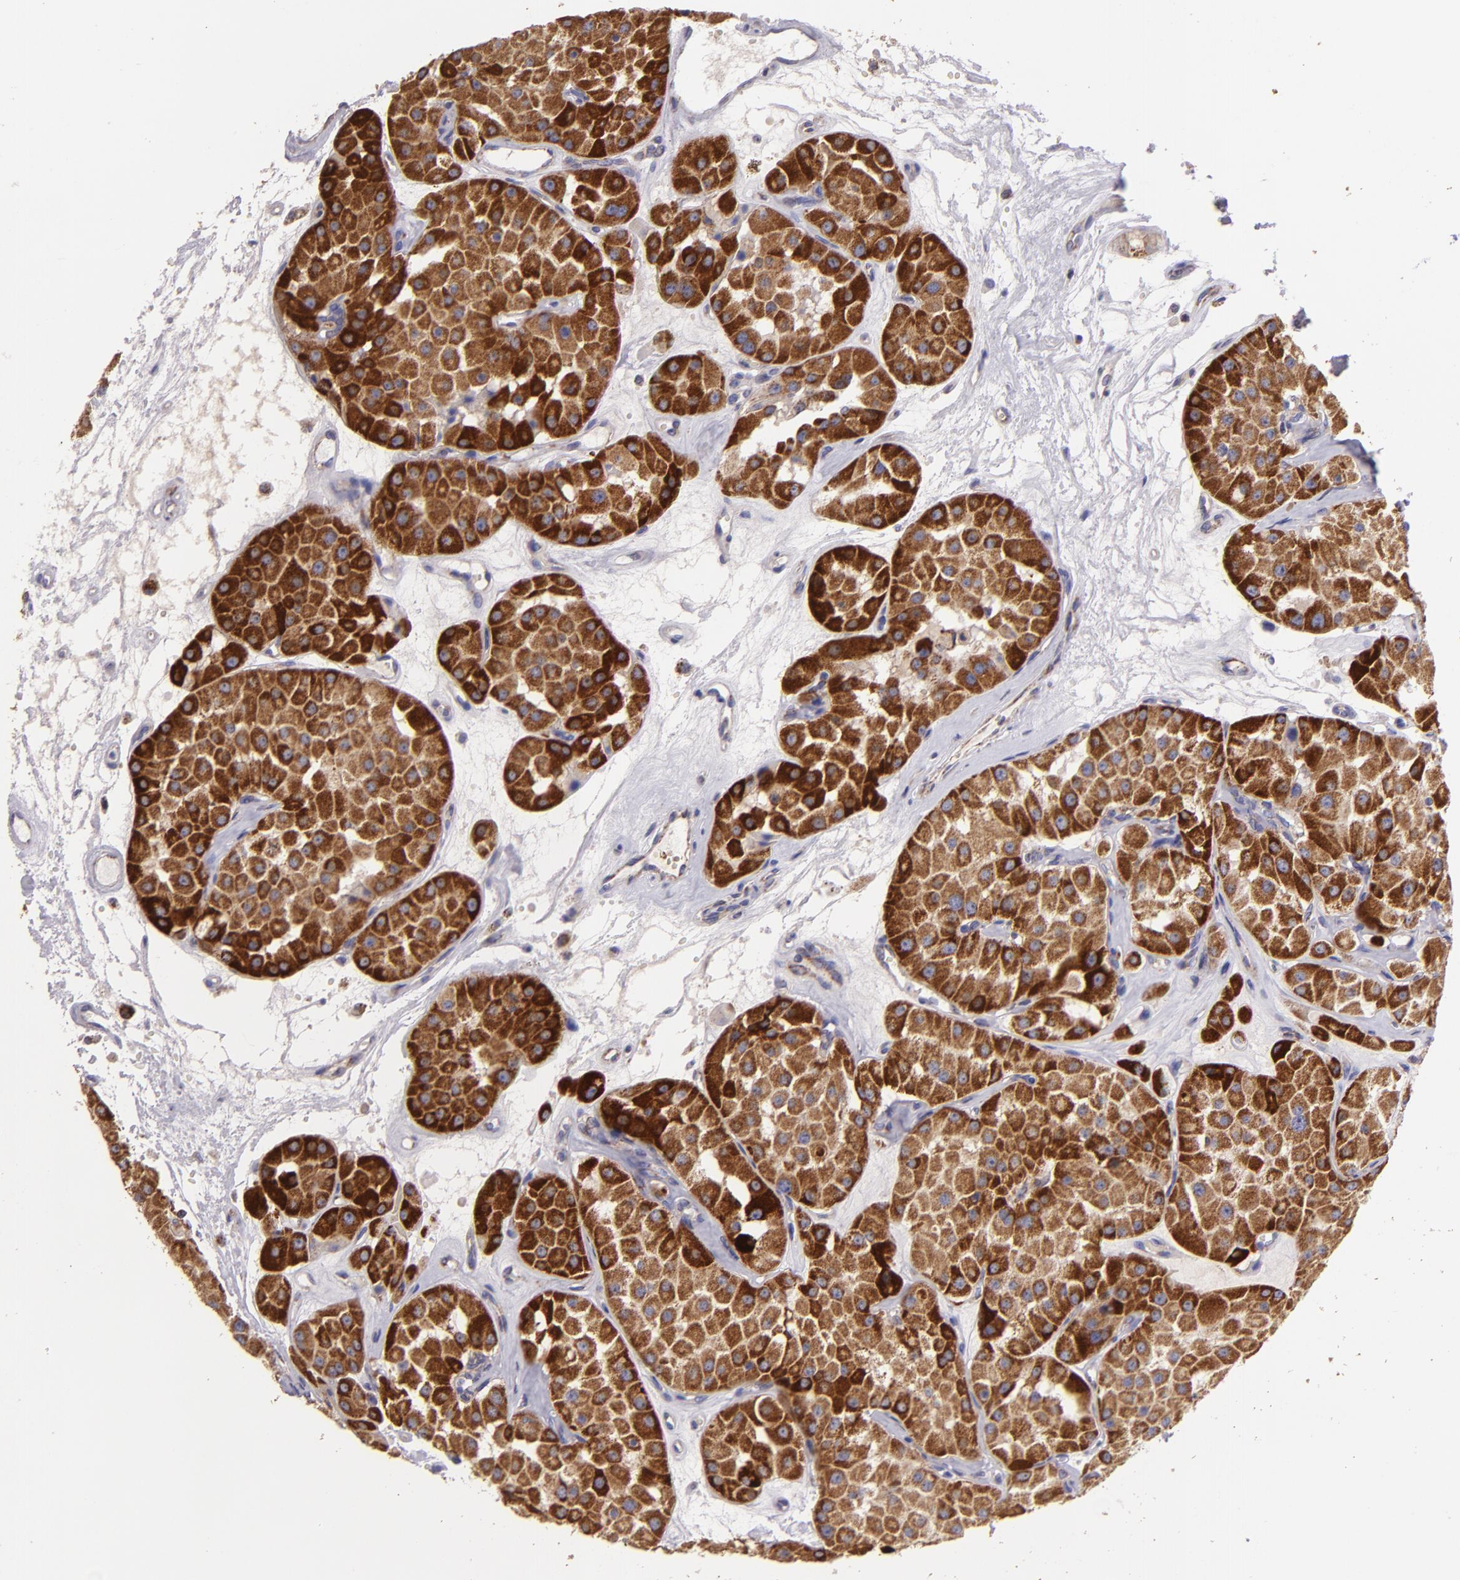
{"staining": {"intensity": "strong", "quantity": ">75%", "location": "cytoplasmic/membranous"}, "tissue": "renal cancer", "cell_type": "Tumor cells", "image_type": "cancer", "snomed": [{"axis": "morphology", "description": "Adenocarcinoma, uncertain malignant potential"}, {"axis": "topography", "description": "Kidney"}], "caption": "Renal cancer (adenocarcinoma,  uncertain malignant potential) stained for a protein (brown) demonstrates strong cytoplasmic/membranous positive expression in about >75% of tumor cells.", "gene": "HSPD1", "patient": {"sex": "male", "age": 63}}